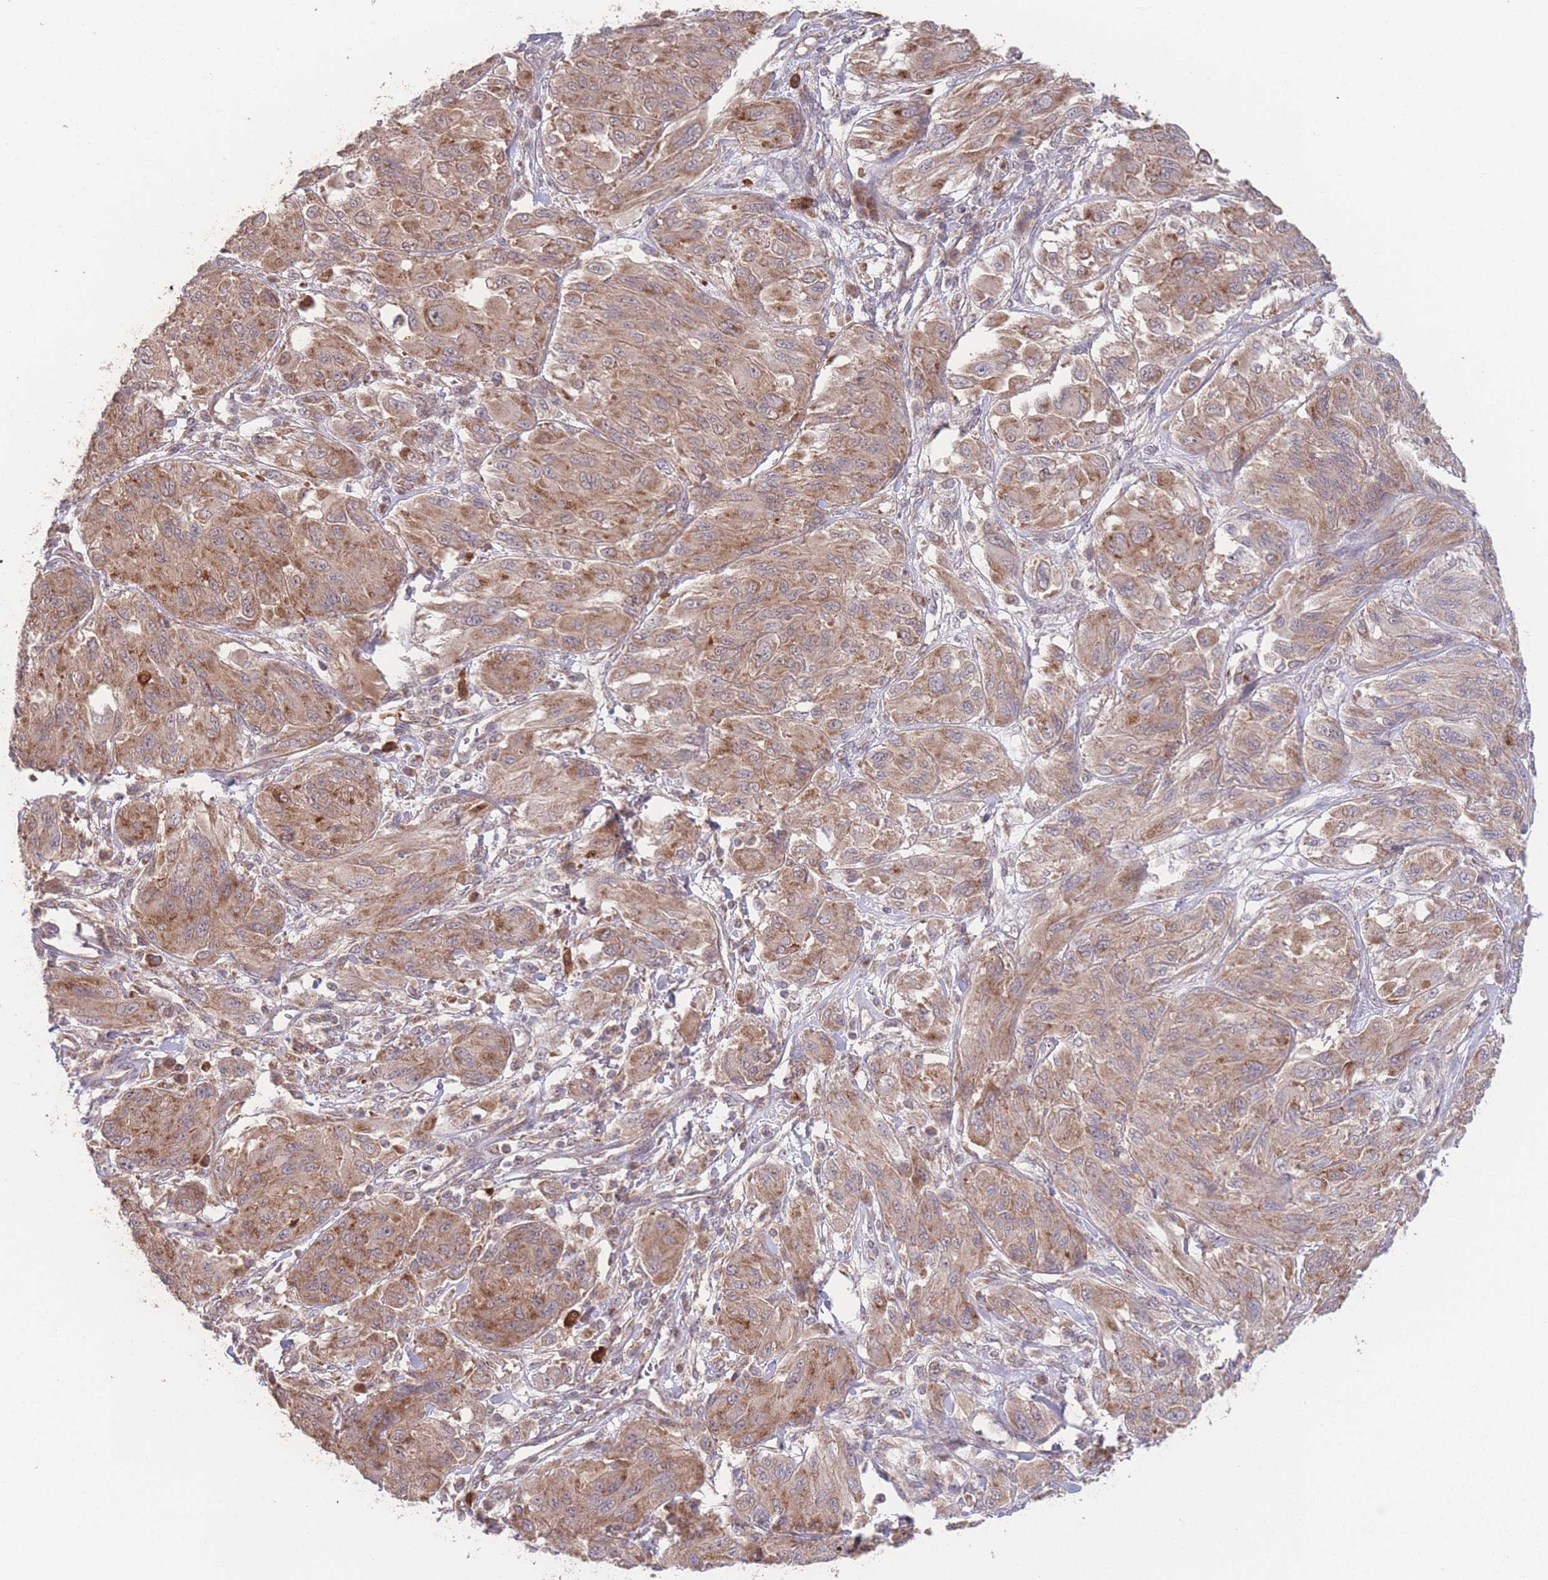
{"staining": {"intensity": "moderate", "quantity": ">75%", "location": "cytoplasmic/membranous"}, "tissue": "melanoma", "cell_type": "Tumor cells", "image_type": "cancer", "snomed": [{"axis": "morphology", "description": "Malignant melanoma, NOS"}, {"axis": "topography", "description": "Skin"}], "caption": "There is medium levels of moderate cytoplasmic/membranous staining in tumor cells of melanoma, as demonstrated by immunohistochemical staining (brown color).", "gene": "PXMP4", "patient": {"sex": "female", "age": 91}}